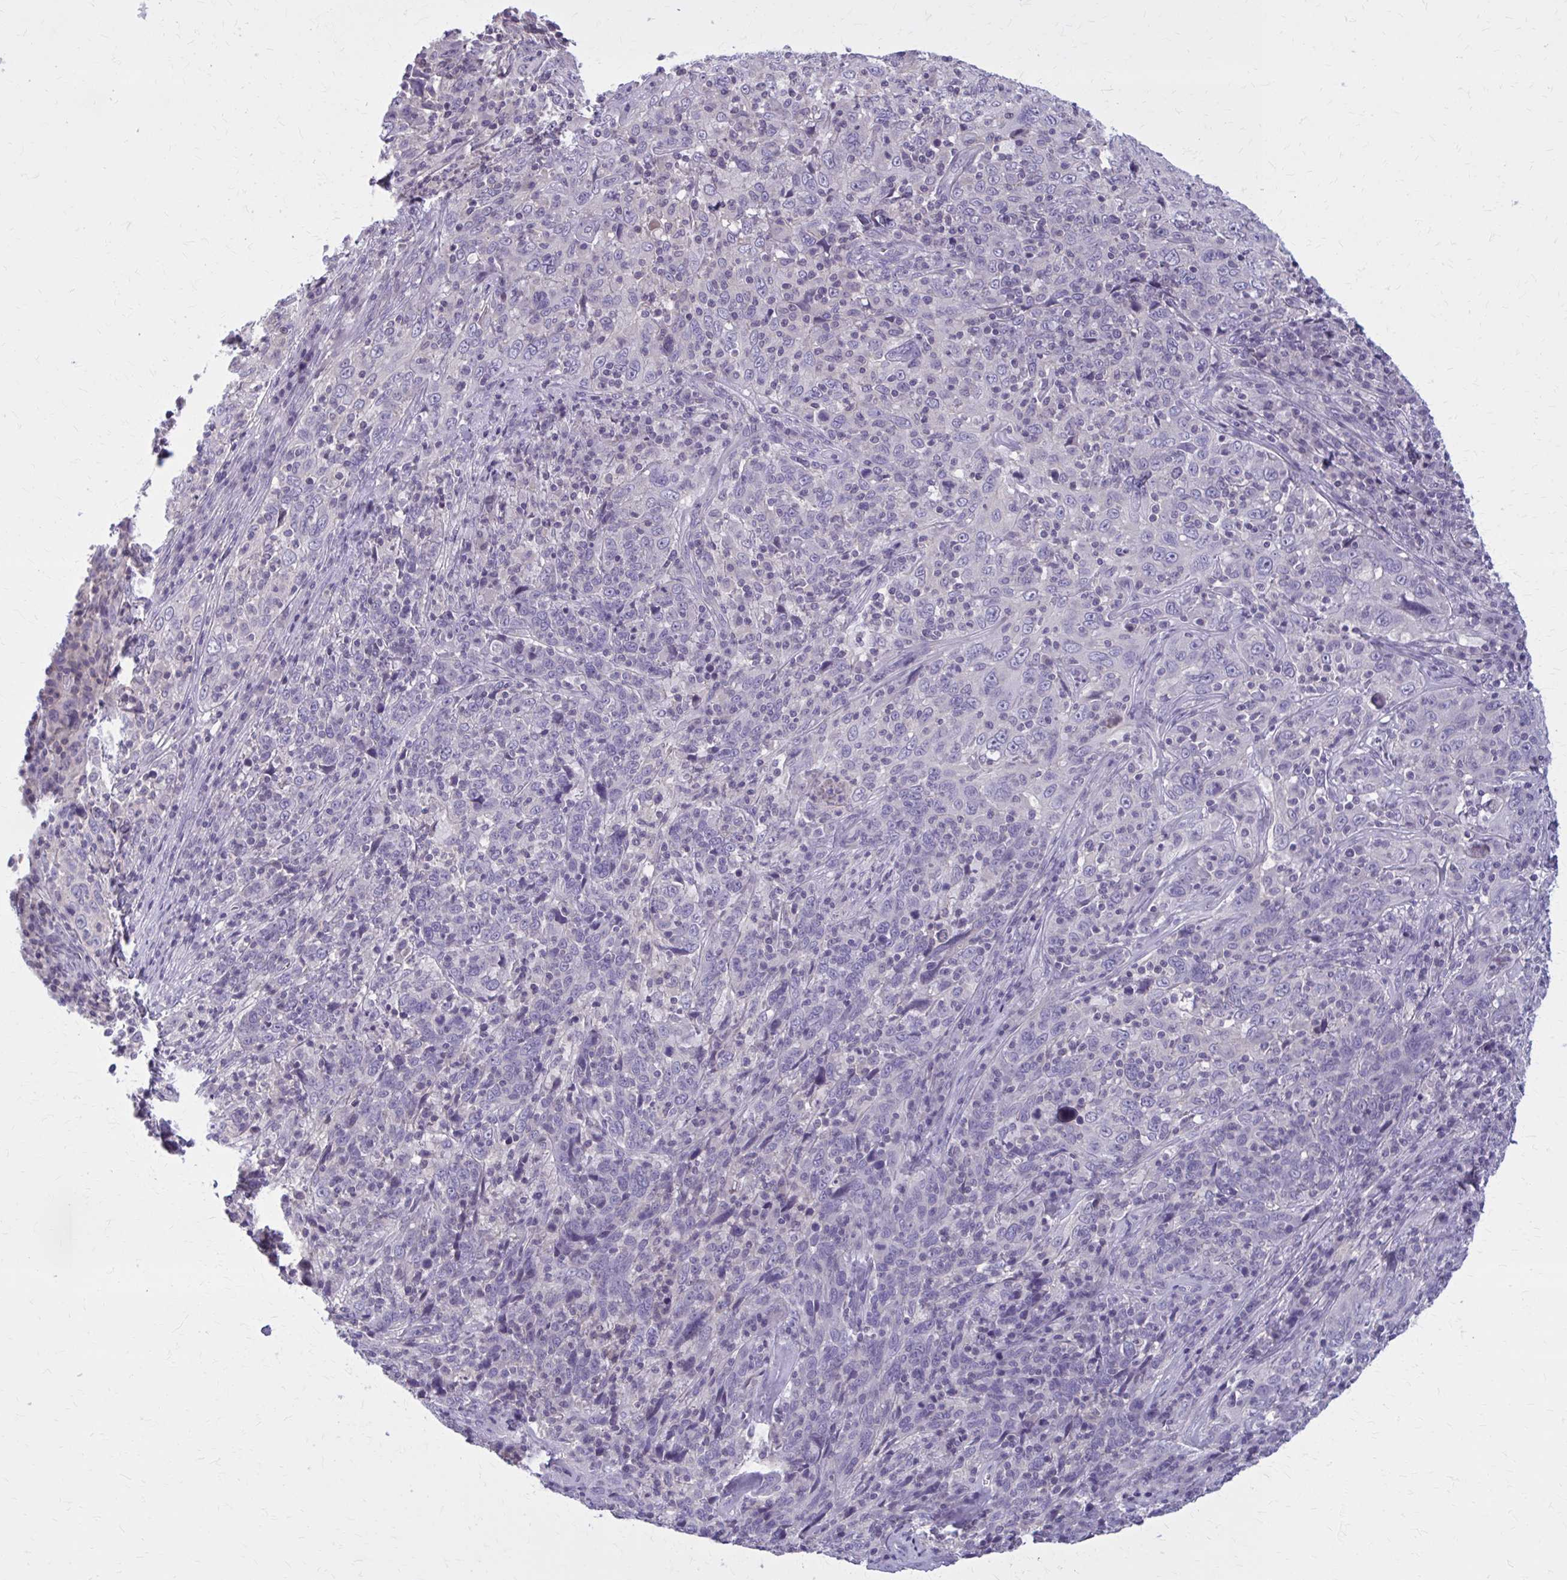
{"staining": {"intensity": "negative", "quantity": "none", "location": "none"}, "tissue": "cervical cancer", "cell_type": "Tumor cells", "image_type": "cancer", "snomed": [{"axis": "morphology", "description": "Squamous cell carcinoma, NOS"}, {"axis": "topography", "description": "Cervix"}], "caption": "Human cervical squamous cell carcinoma stained for a protein using immunohistochemistry reveals no expression in tumor cells.", "gene": "OR4A47", "patient": {"sex": "female", "age": 46}}